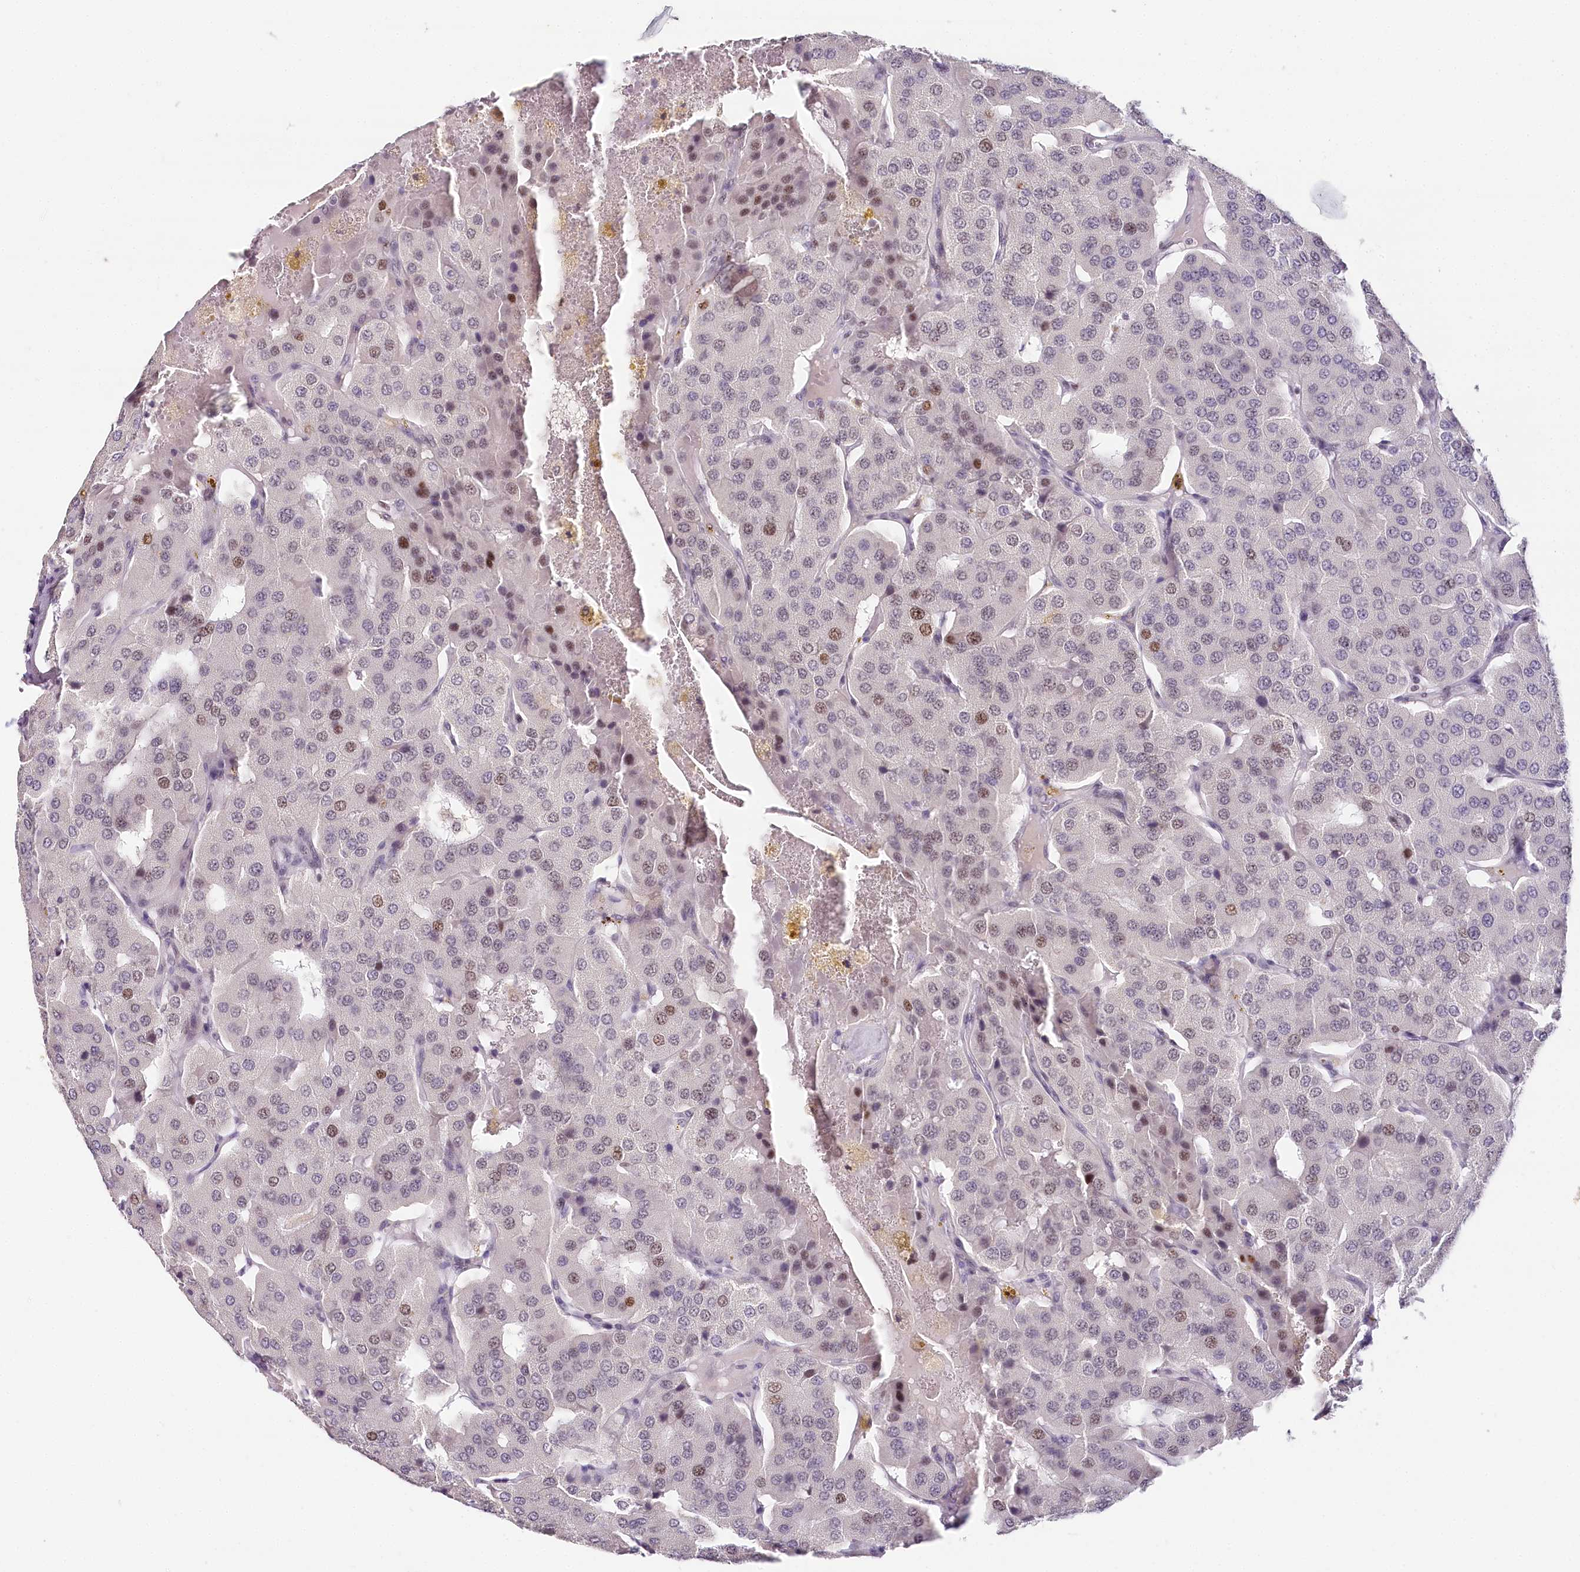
{"staining": {"intensity": "moderate", "quantity": "<25%", "location": "nuclear"}, "tissue": "parathyroid gland", "cell_type": "Glandular cells", "image_type": "normal", "snomed": [{"axis": "morphology", "description": "Normal tissue, NOS"}, {"axis": "morphology", "description": "Adenoma, NOS"}, {"axis": "topography", "description": "Parathyroid gland"}], "caption": "Benign parathyroid gland reveals moderate nuclear staining in approximately <25% of glandular cells The protein of interest is shown in brown color, while the nuclei are stained blue..", "gene": "TP53", "patient": {"sex": "female", "age": 86}}